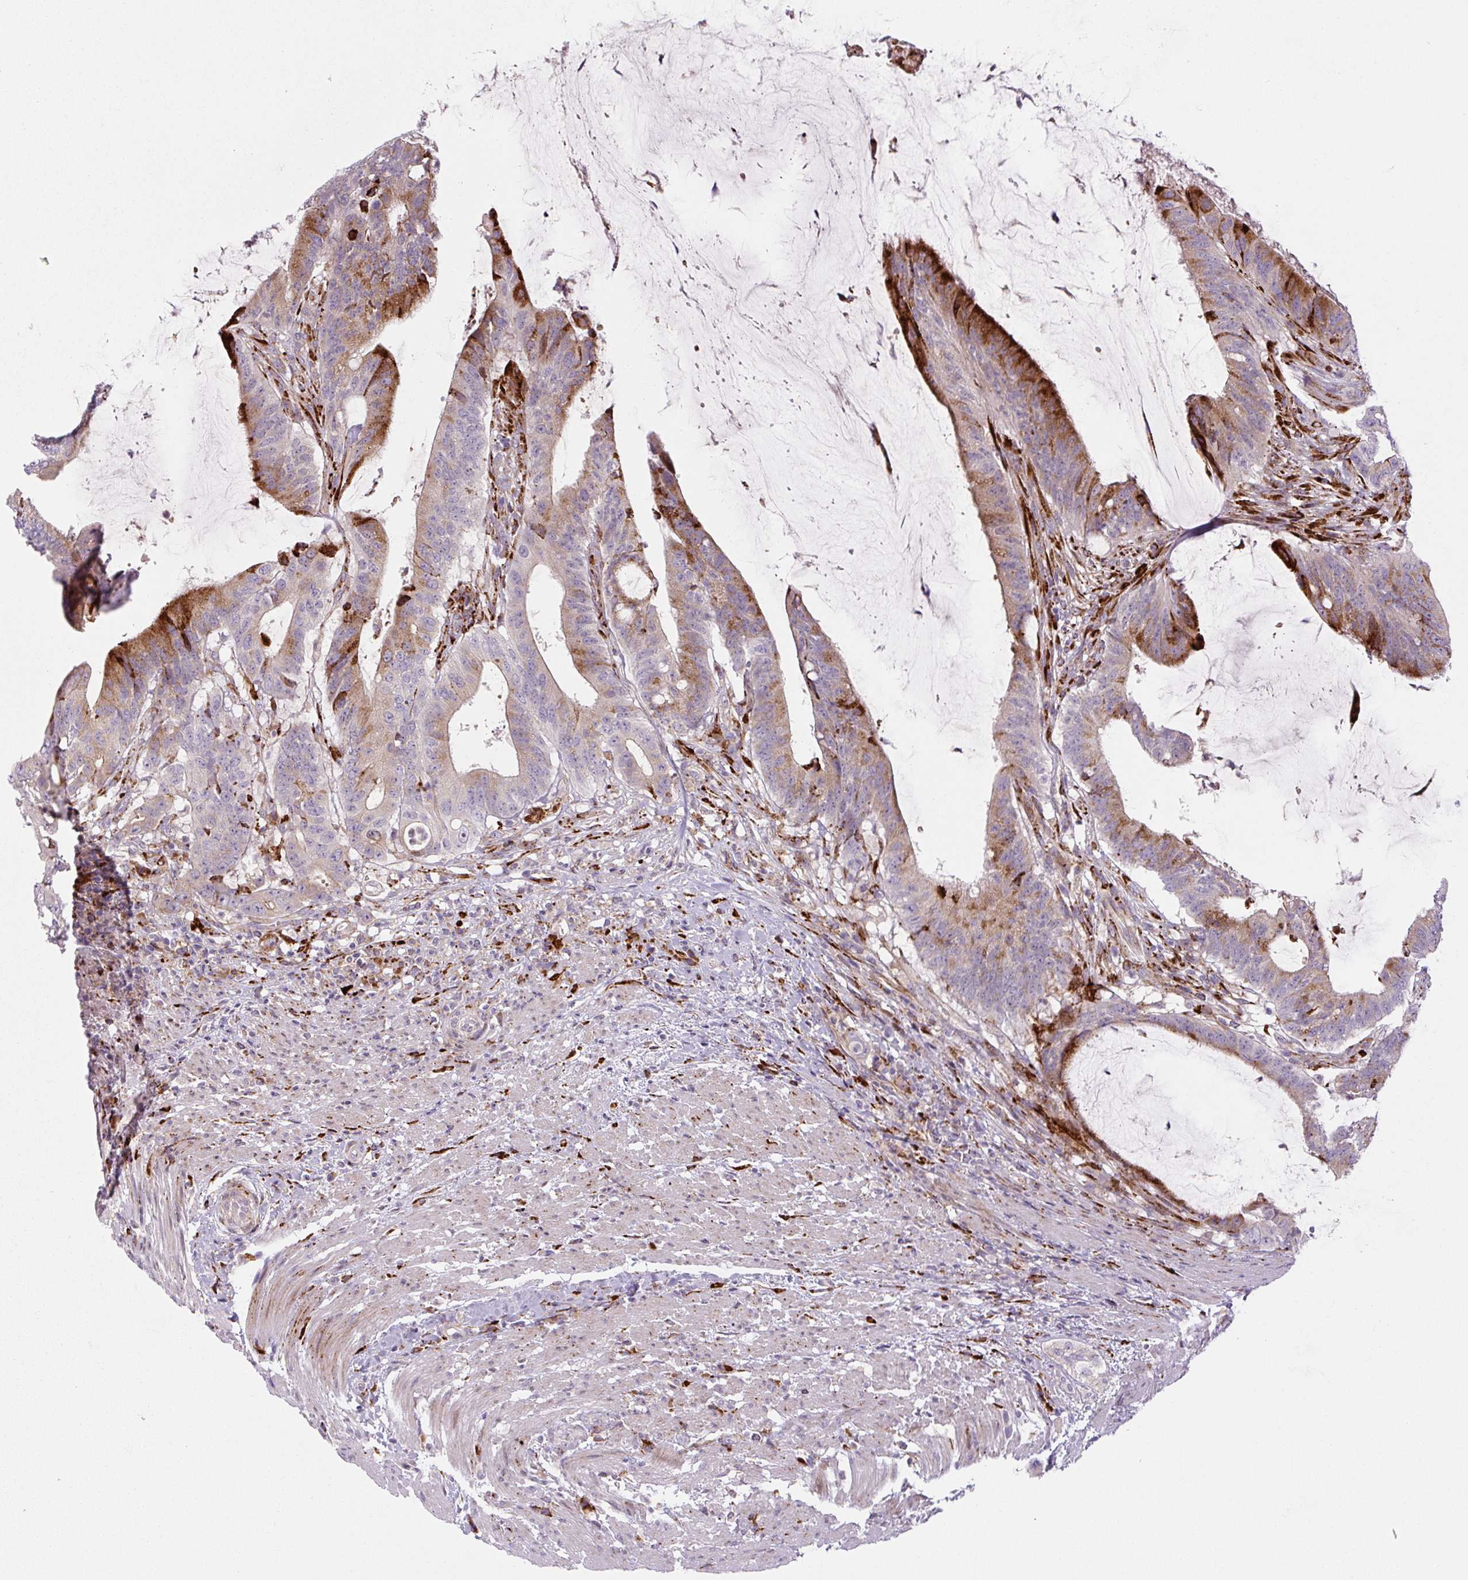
{"staining": {"intensity": "moderate", "quantity": "25%-75%", "location": "cytoplasmic/membranous"}, "tissue": "colorectal cancer", "cell_type": "Tumor cells", "image_type": "cancer", "snomed": [{"axis": "morphology", "description": "Adenocarcinoma, NOS"}, {"axis": "topography", "description": "Colon"}], "caption": "A medium amount of moderate cytoplasmic/membranous positivity is identified in about 25%-75% of tumor cells in adenocarcinoma (colorectal) tissue. (IHC, brightfield microscopy, high magnification).", "gene": "DISP3", "patient": {"sex": "female", "age": 43}}